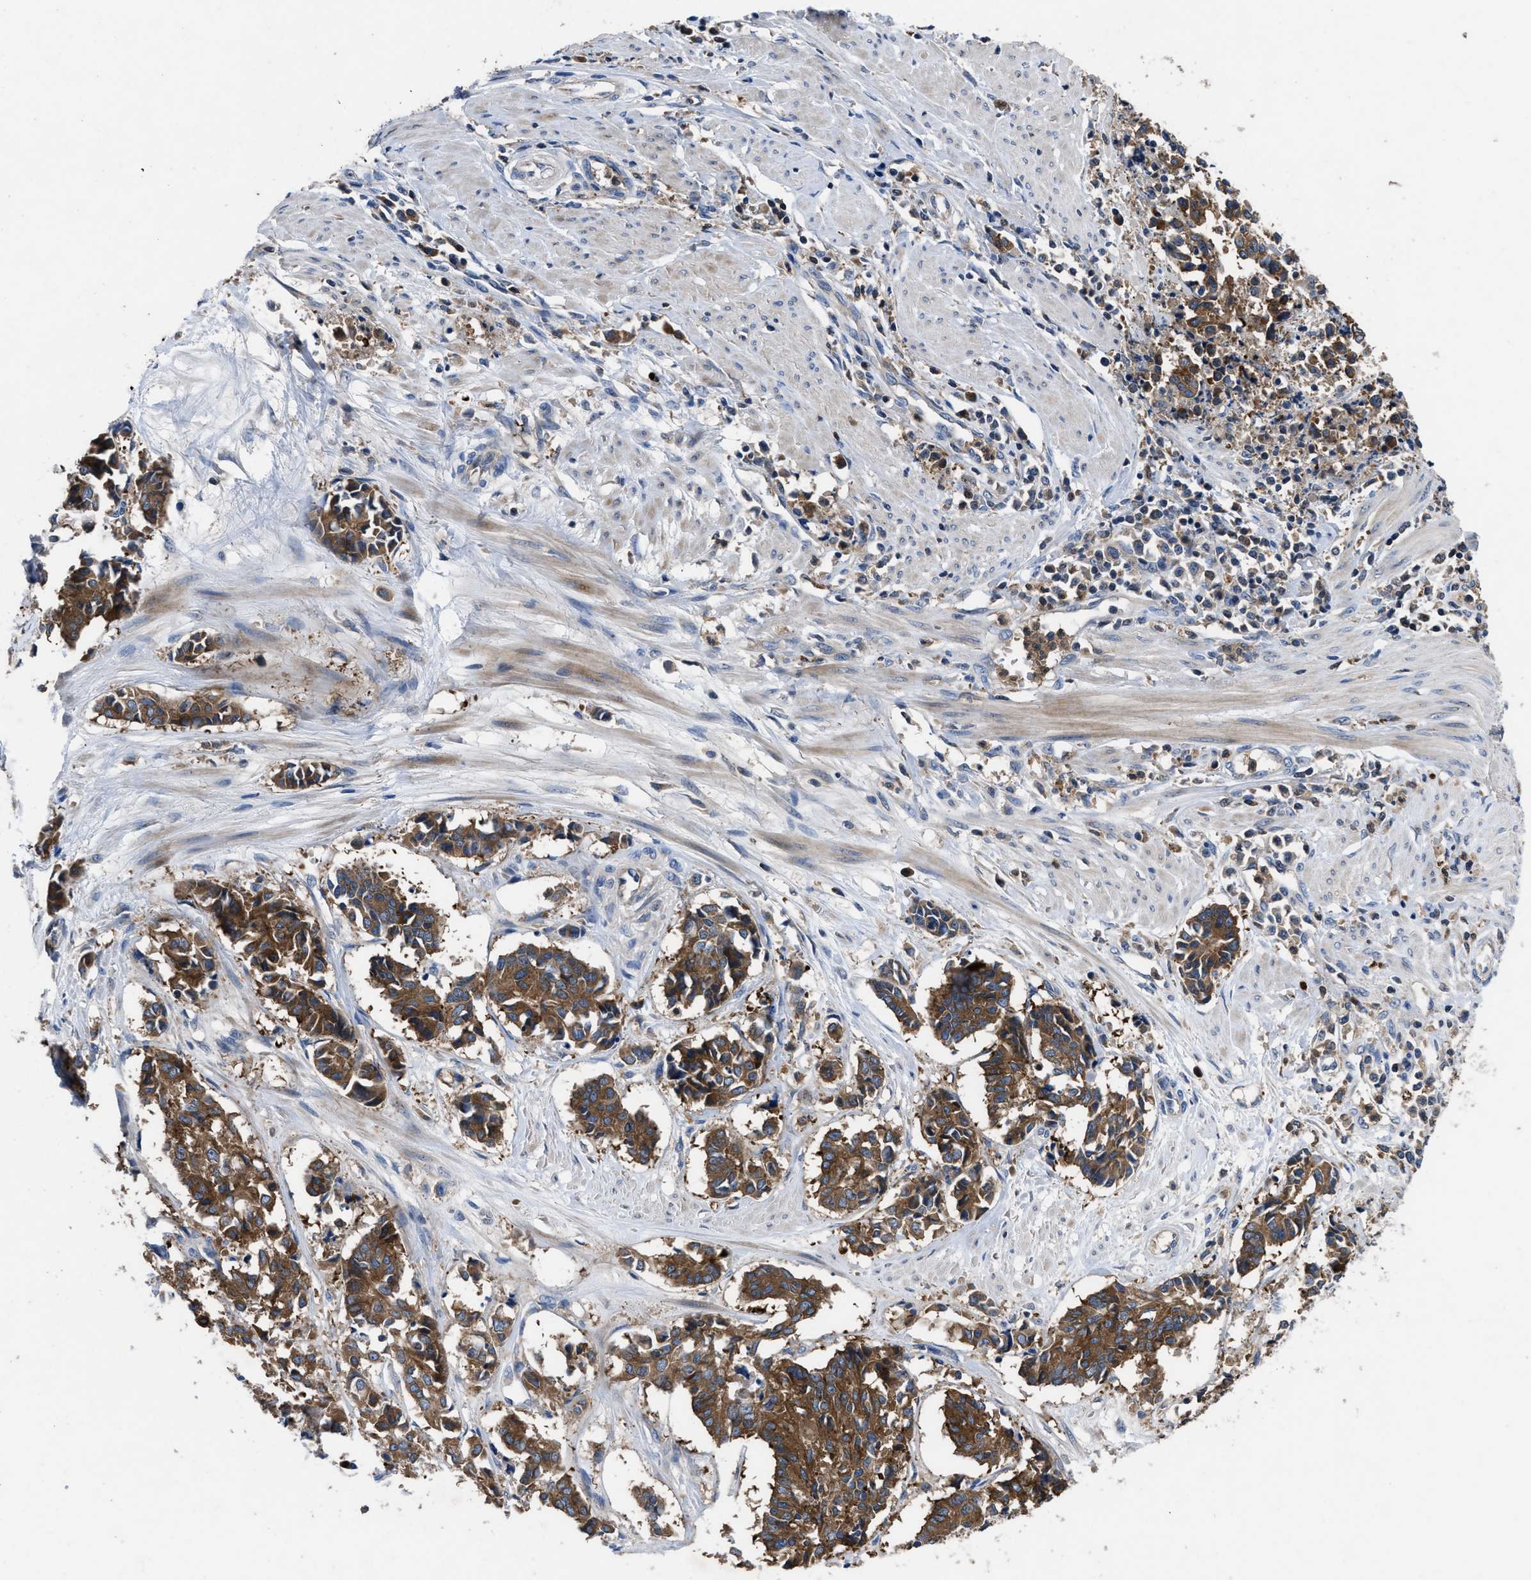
{"staining": {"intensity": "strong", "quantity": ">75%", "location": "cytoplasmic/membranous"}, "tissue": "cervical cancer", "cell_type": "Tumor cells", "image_type": "cancer", "snomed": [{"axis": "morphology", "description": "Squamous cell carcinoma, NOS"}, {"axis": "topography", "description": "Cervix"}], "caption": "Immunohistochemistry staining of squamous cell carcinoma (cervical), which demonstrates high levels of strong cytoplasmic/membranous positivity in approximately >75% of tumor cells indicating strong cytoplasmic/membranous protein staining. The staining was performed using DAB (3,3'-diaminobenzidine) (brown) for protein detection and nuclei were counterstained in hematoxylin (blue).", "gene": "YBEY", "patient": {"sex": "female", "age": 35}}